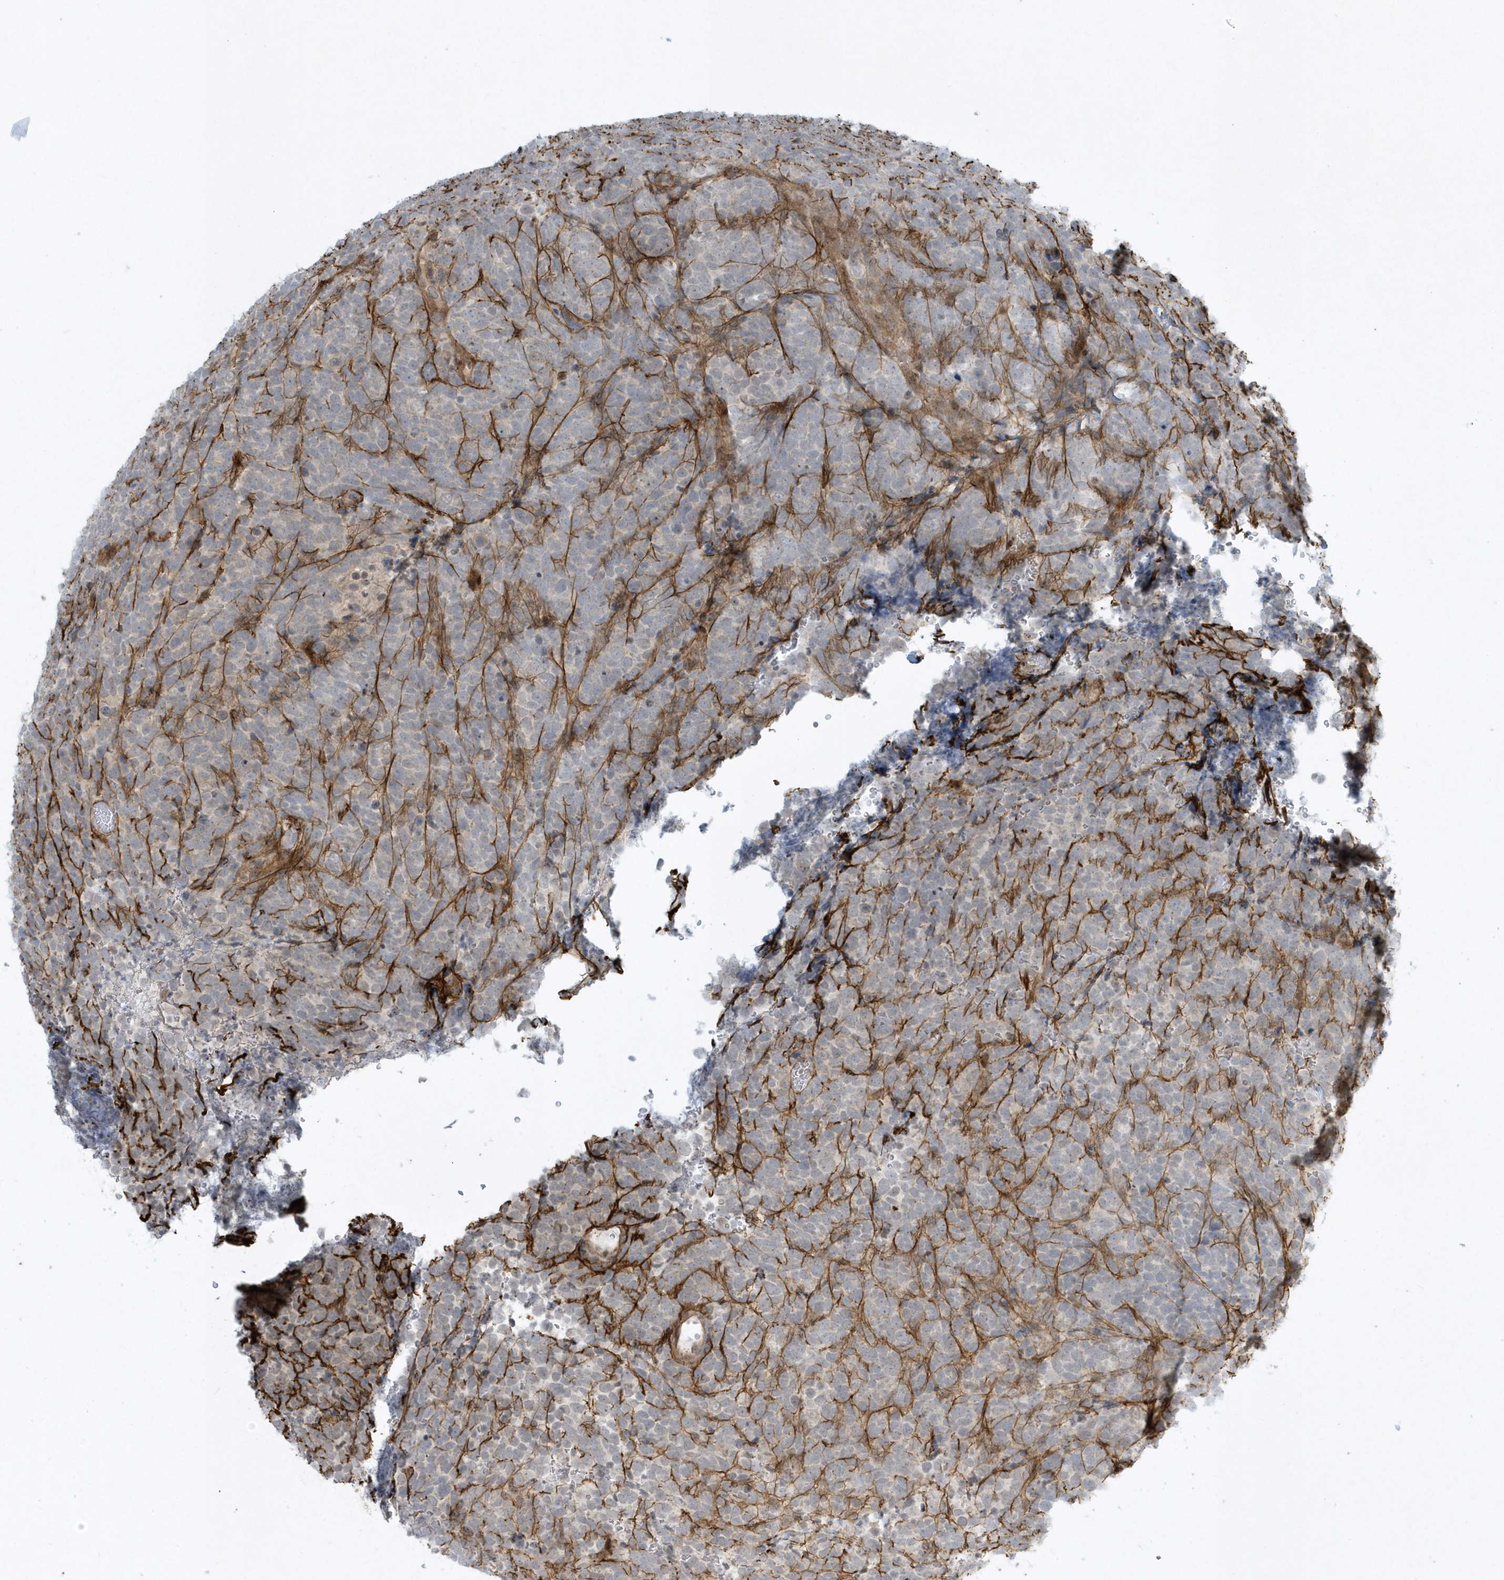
{"staining": {"intensity": "negative", "quantity": "none", "location": "none"}, "tissue": "urothelial cancer", "cell_type": "Tumor cells", "image_type": "cancer", "snomed": [{"axis": "morphology", "description": "Urothelial carcinoma, High grade"}, {"axis": "topography", "description": "Urinary bladder"}], "caption": "This is an immunohistochemistry micrograph of urothelial cancer. There is no positivity in tumor cells.", "gene": "MASP2", "patient": {"sex": "female", "age": 82}}